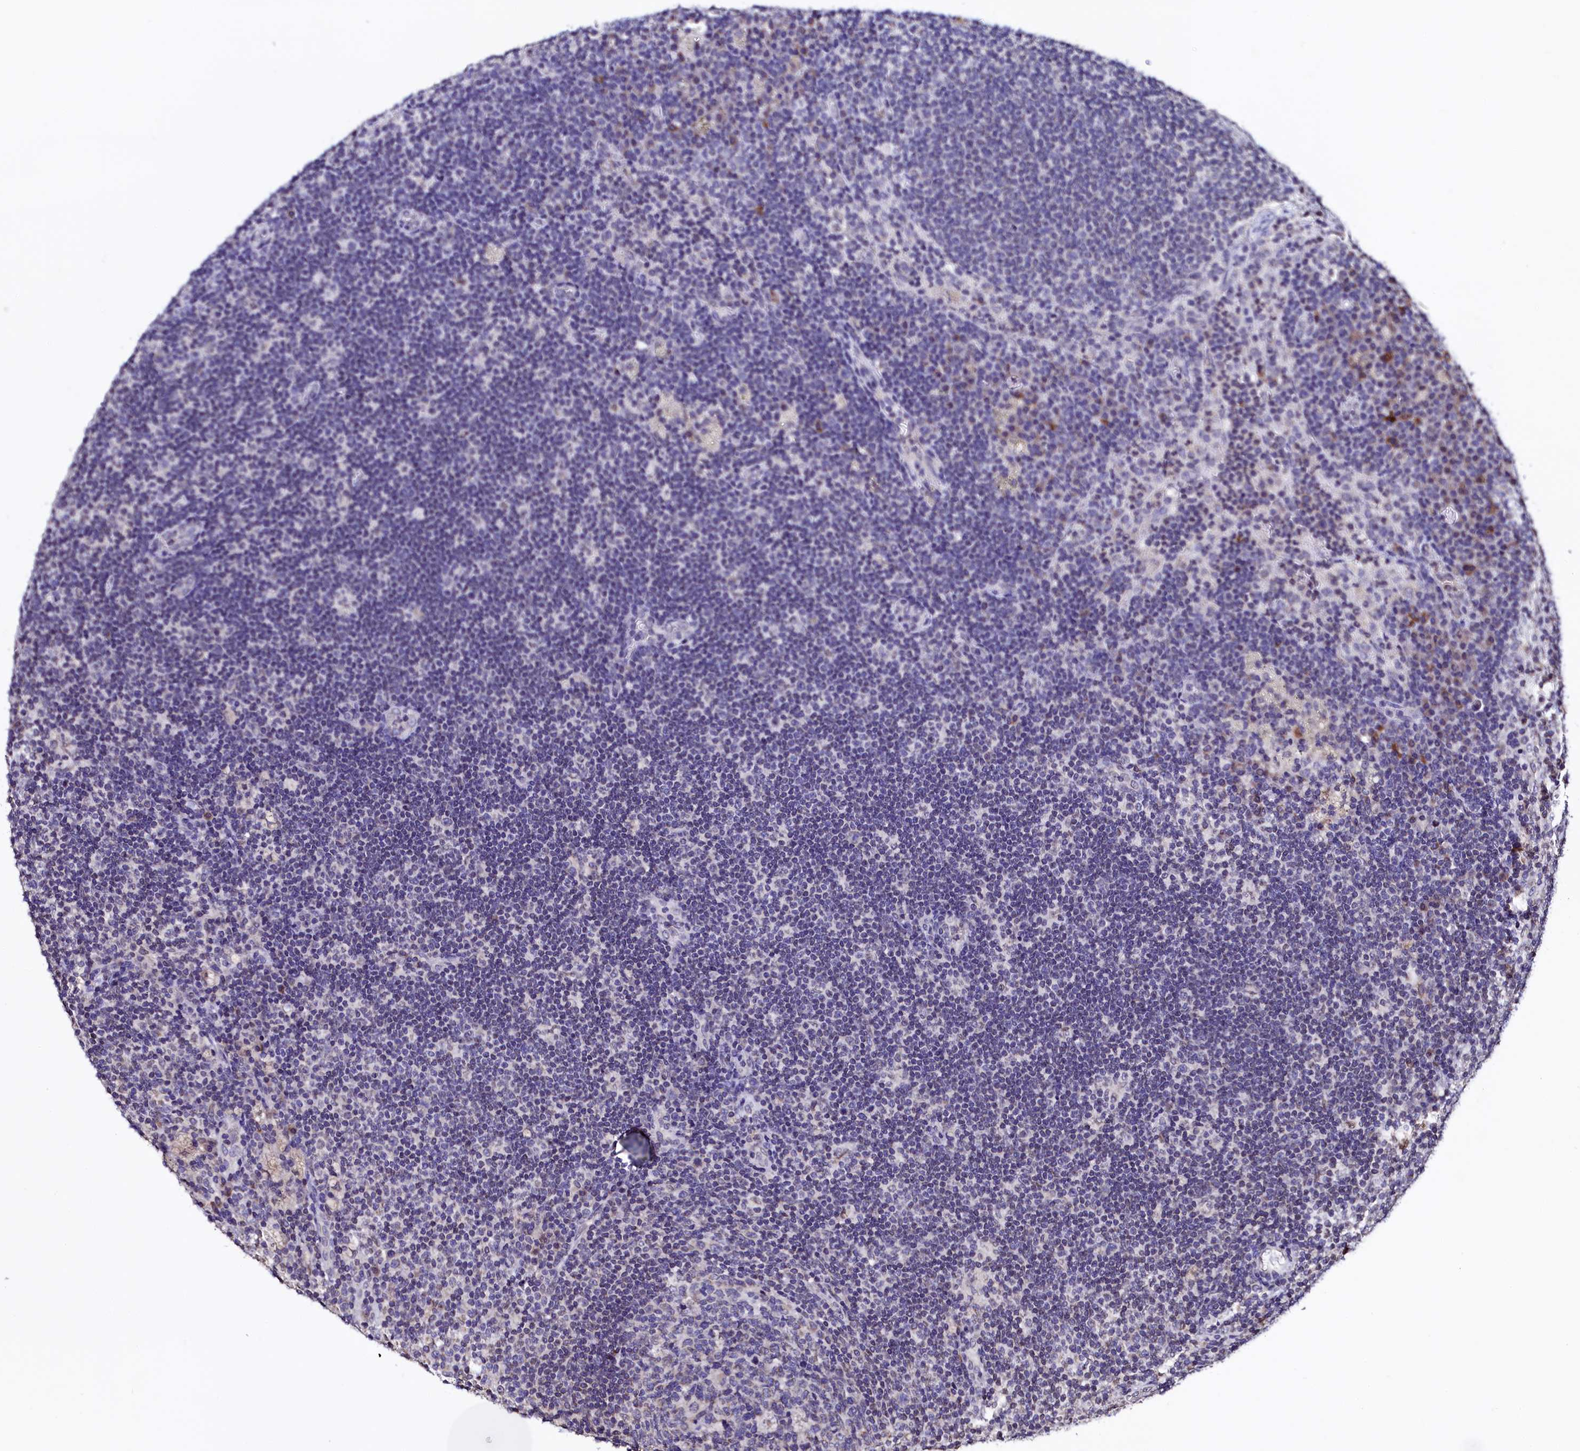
{"staining": {"intensity": "negative", "quantity": "none", "location": "none"}, "tissue": "lymph node", "cell_type": "Germinal center cells", "image_type": "normal", "snomed": [{"axis": "morphology", "description": "Normal tissue, NOS"}, {"axis": "topography", "description": "Lymph node"}], "caption": "An immunohistochemistry histopathology image of normal lymph node is shown. There is no staining in germinal center cells of lymph node. (Brightfield microscopy of DAB (3,3'-diaminobenzidine) immunohistochemistry at high magnification).", "gene": "HAND1", "patient": {"sex": "female", "age": 70}}